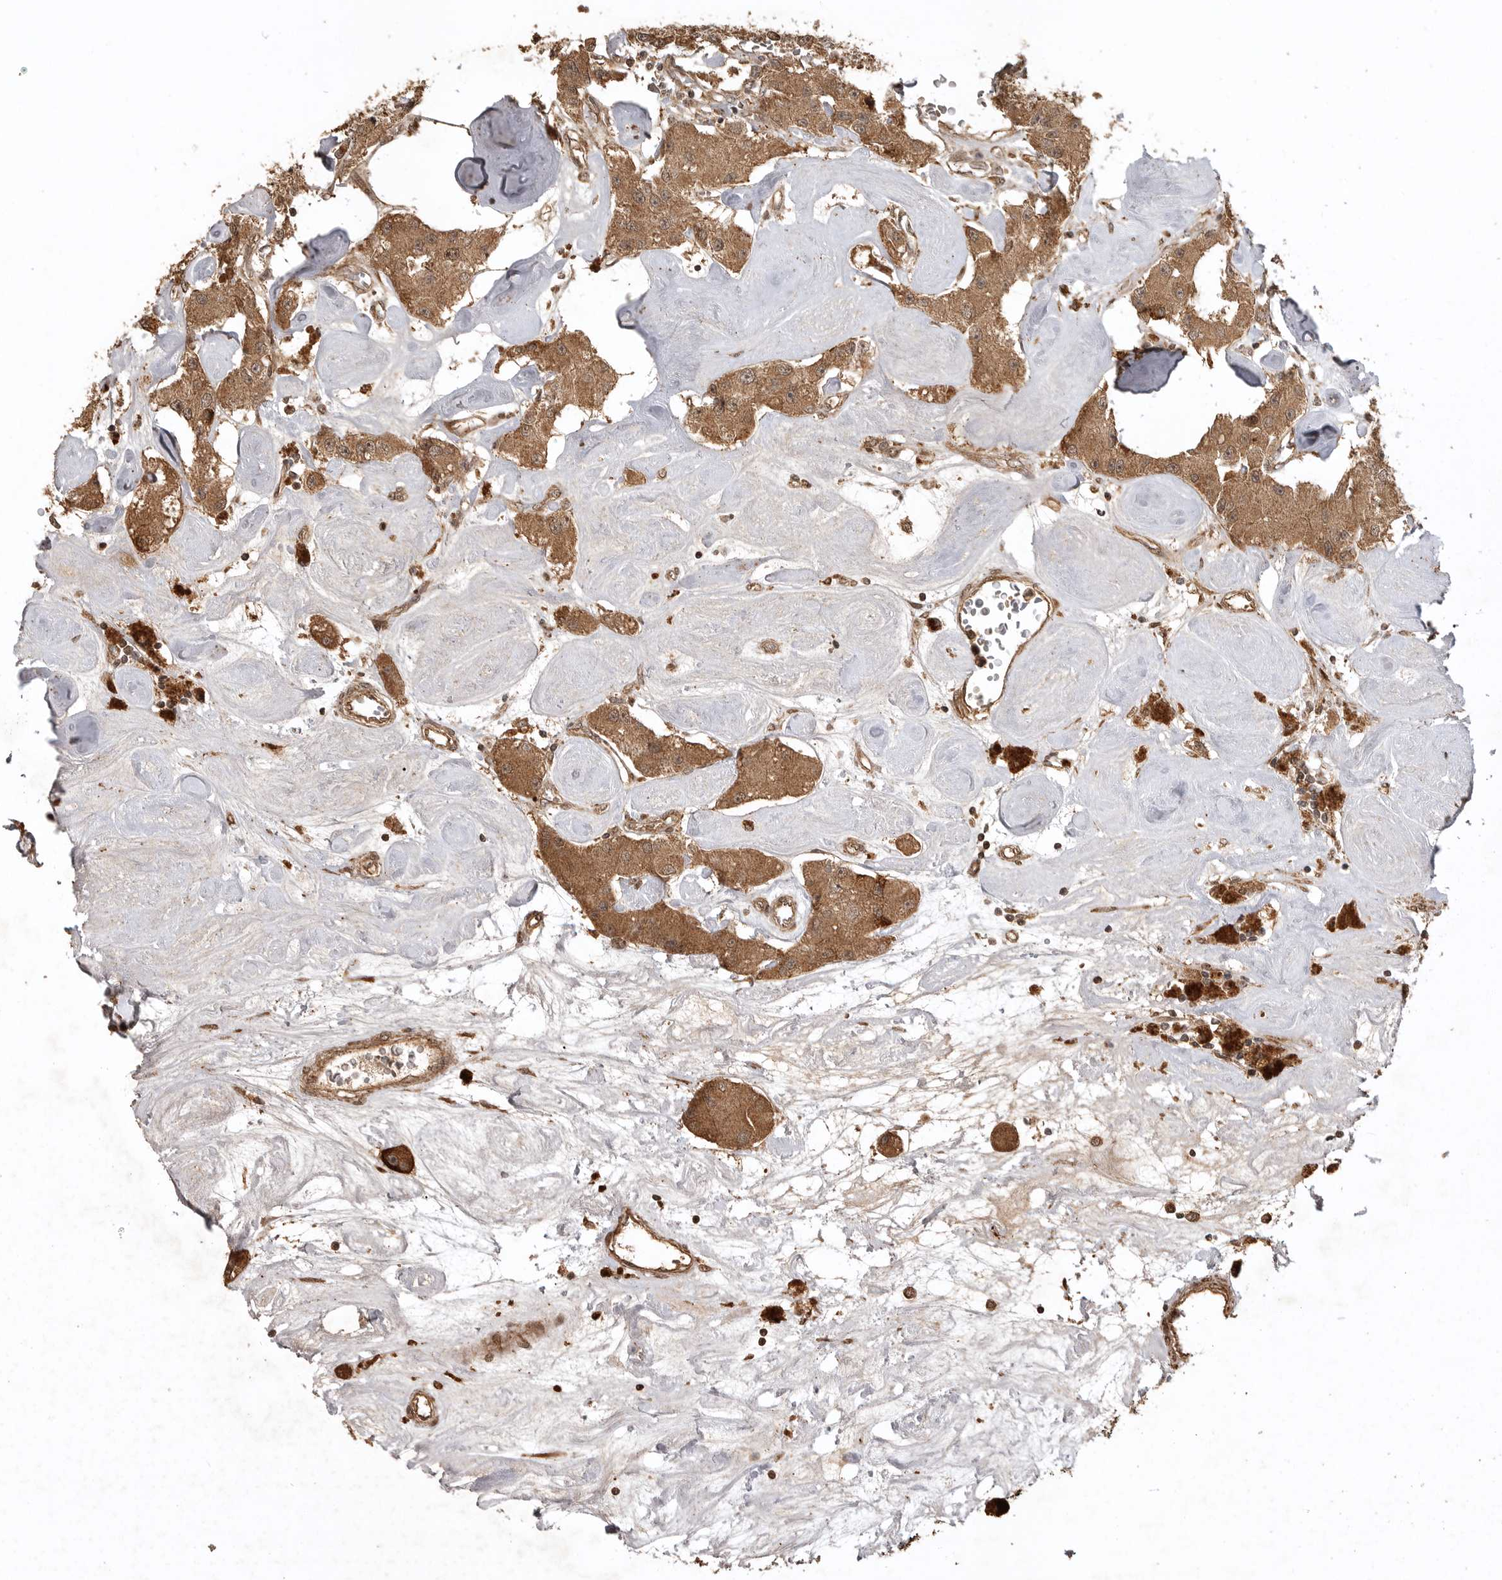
{"staining": {"intensity": "moderate", "quantity": ">75%", "location": "cytoplasmic/membranous"}, "tissue": "carcinoid", "cell_type": "Tumor cells", "image_type": "cancer", "snomed": [{"axis": "morphology", "description": "Carcinoid, malignant, NOS"}, {"axis": "topography", "description": "Pancreas"}], "caption": "Carcinoid stained with DAB (3,3'-diaminobenzidine) immunohistochemistry shows medium levels of moderate cytoplasmic/membranous positivity in about >75% of tumor cells. (DAB IHC, brown staining for protein, blue staining for nuclei).", "gene": "BOC", "patient": {"sex": "male", "age": 41}}